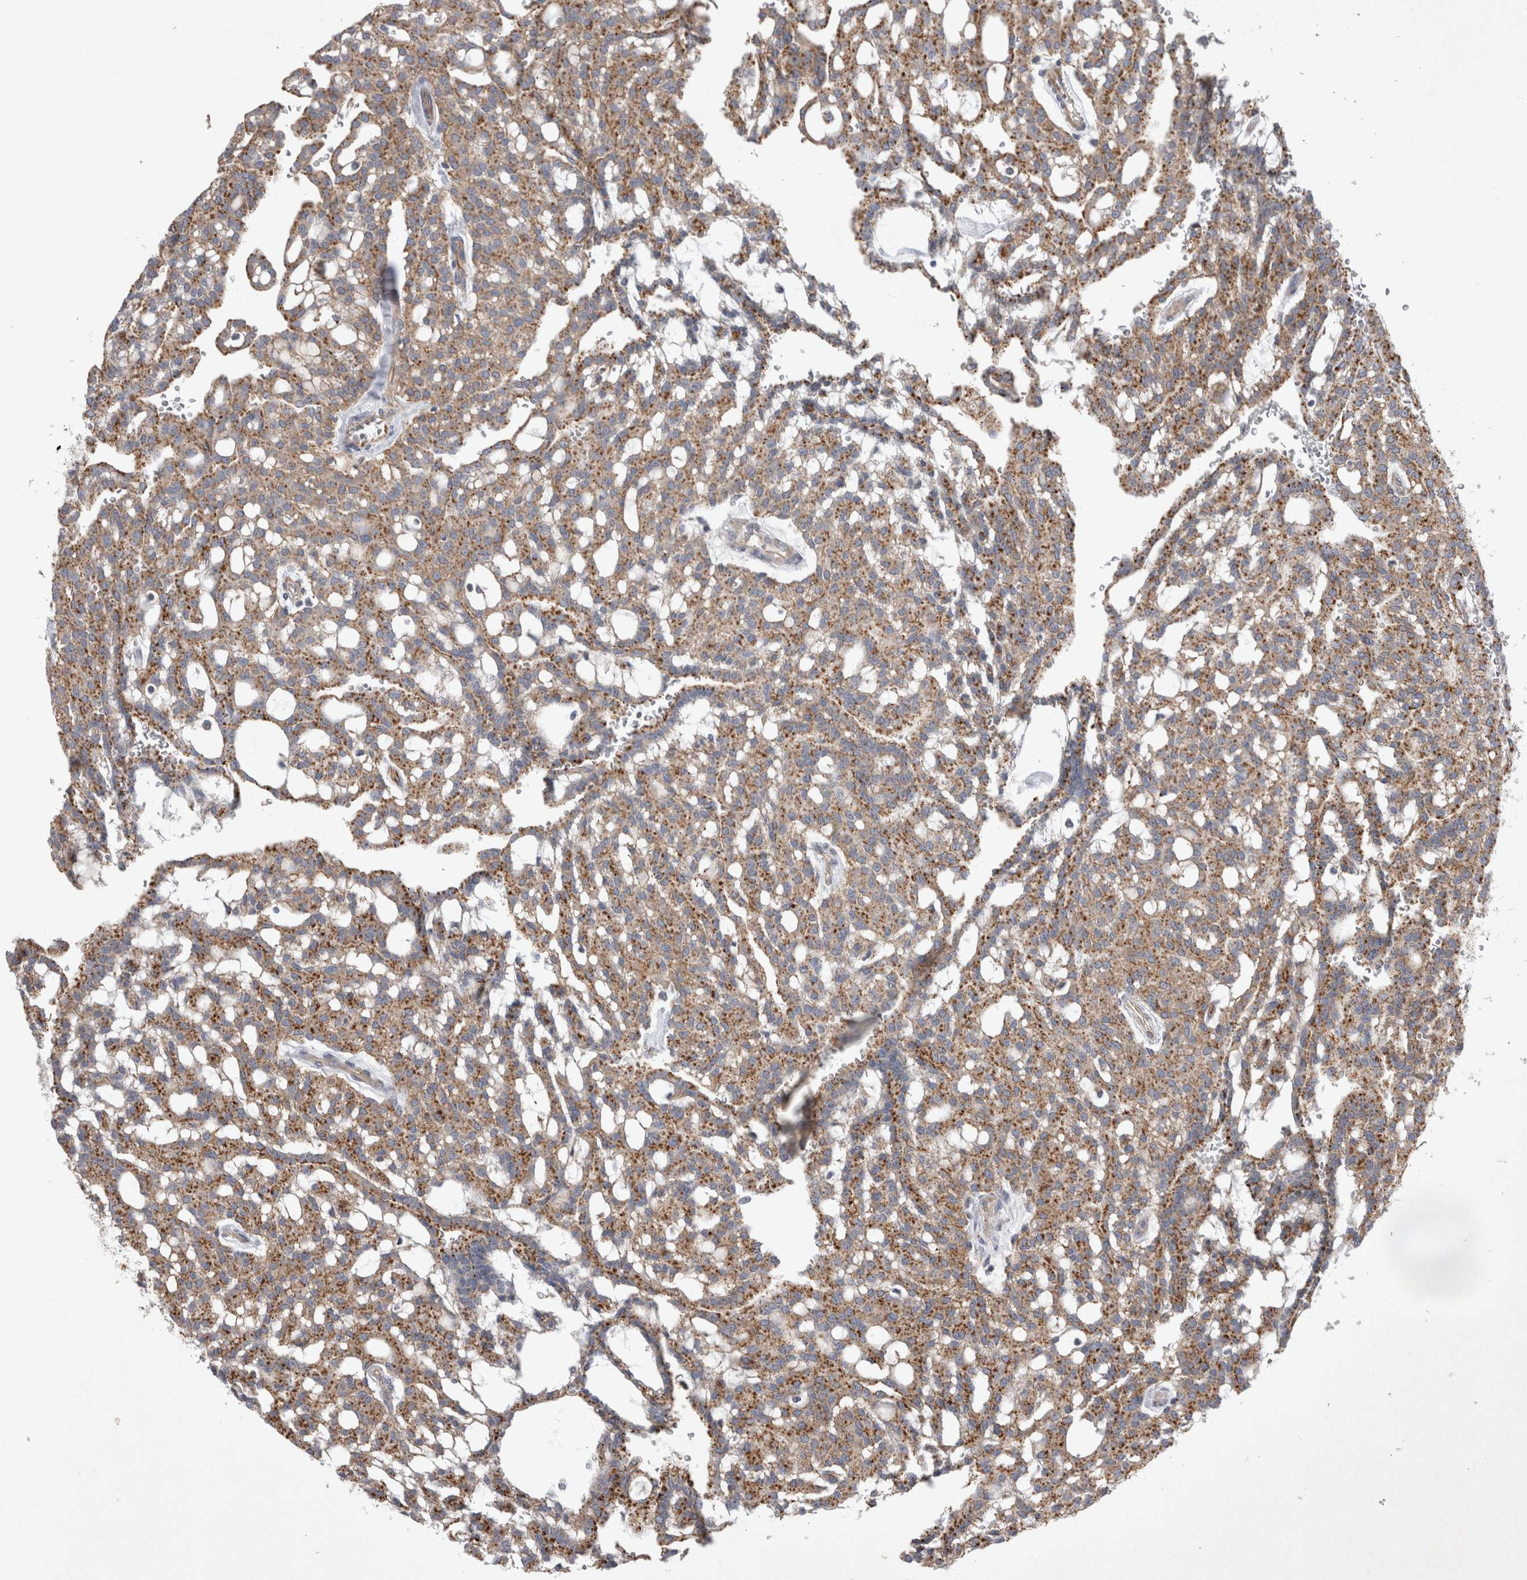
{"staining": {"intensity": "moderate", "quantity": ">75%", "location": "cytoplasmic/membranous"}, "tissue": "renal cancer", "cell_type": "Tumor cells", "image_type": "cancer", "snomed": [{"axis": "morphology", "description": "Adenocarcinoma, NOS"}, {"axis": "topography", "description": "Kidney"}], "caption": "Renal adenocarcinoma stained with DAB (3,3'-diaminobenzidine) immunohistochemistry reveals medium levels of moderate cytoplasmic/membranous staining in approximately >75% of tumor cells. (IHC, brightfield microscopy, high magnification).", "gene": "STRADB", "patient": {"sex": "male", "age": 63}}